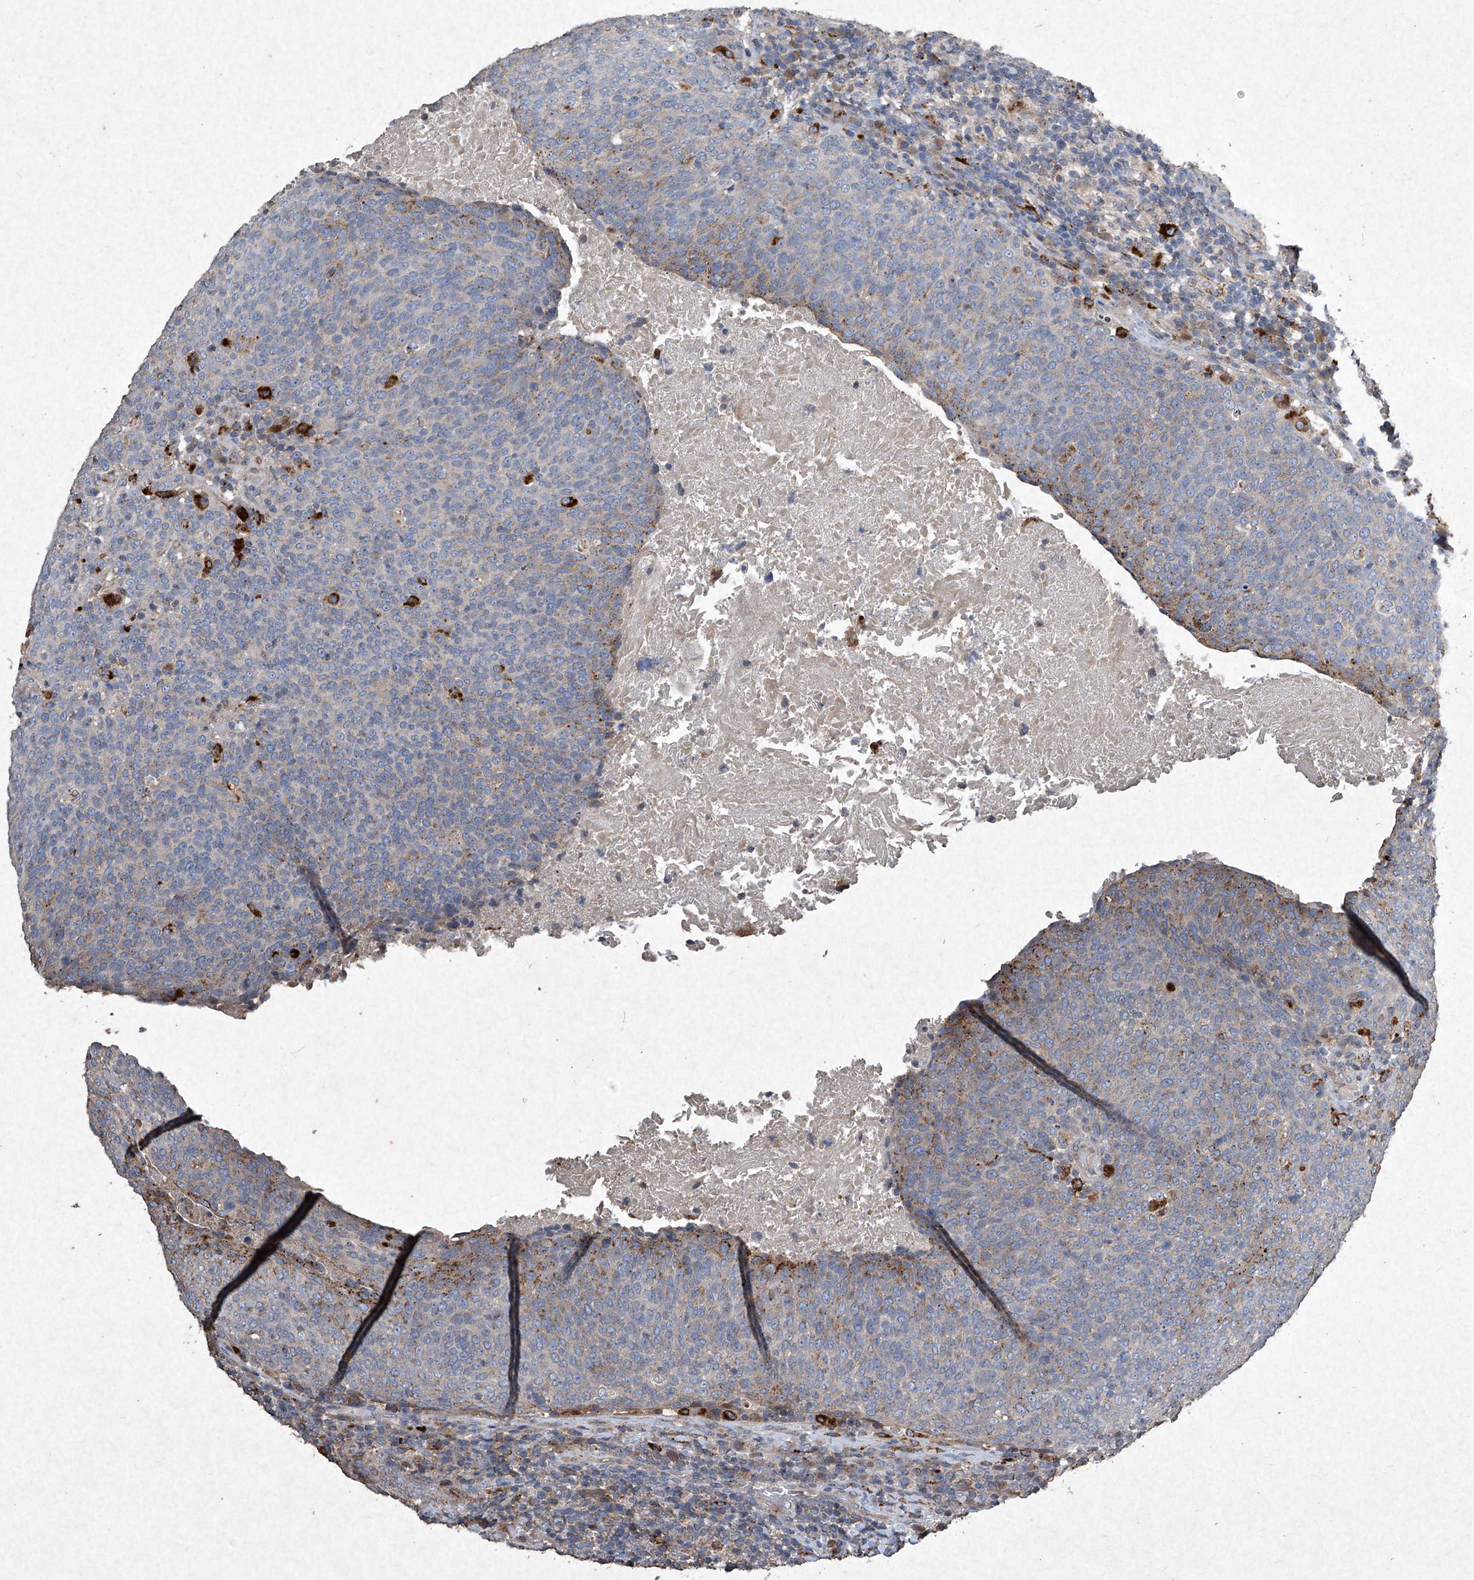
{"staining": {"intensity": "moderate", "quantity": "<25%", "location": "cytoplasmic/membranous"}, "tissue": "head and neck cancer", "cell_type": "Tumor cells", "image_type": "cancer", "snomed": [{"axis": "morphology", "description": "Squamous cell carcinoma, NOS"}, {"axis": "morphology", "description": "Squamous cell carcinoma, metastatic, NOS"}, {"axis": "topography", "description": "Lymph node"}, {"axis": "topography", "description": "Head-Neck"}], "caption": "Immunohistochemical staining of human head and neck cancer shows low levels of moderate cytoplasmic/membranous expression in about <25% of tumor cells.", "gene": "MED16", "patient": {"sex": "male", "age": 62}}